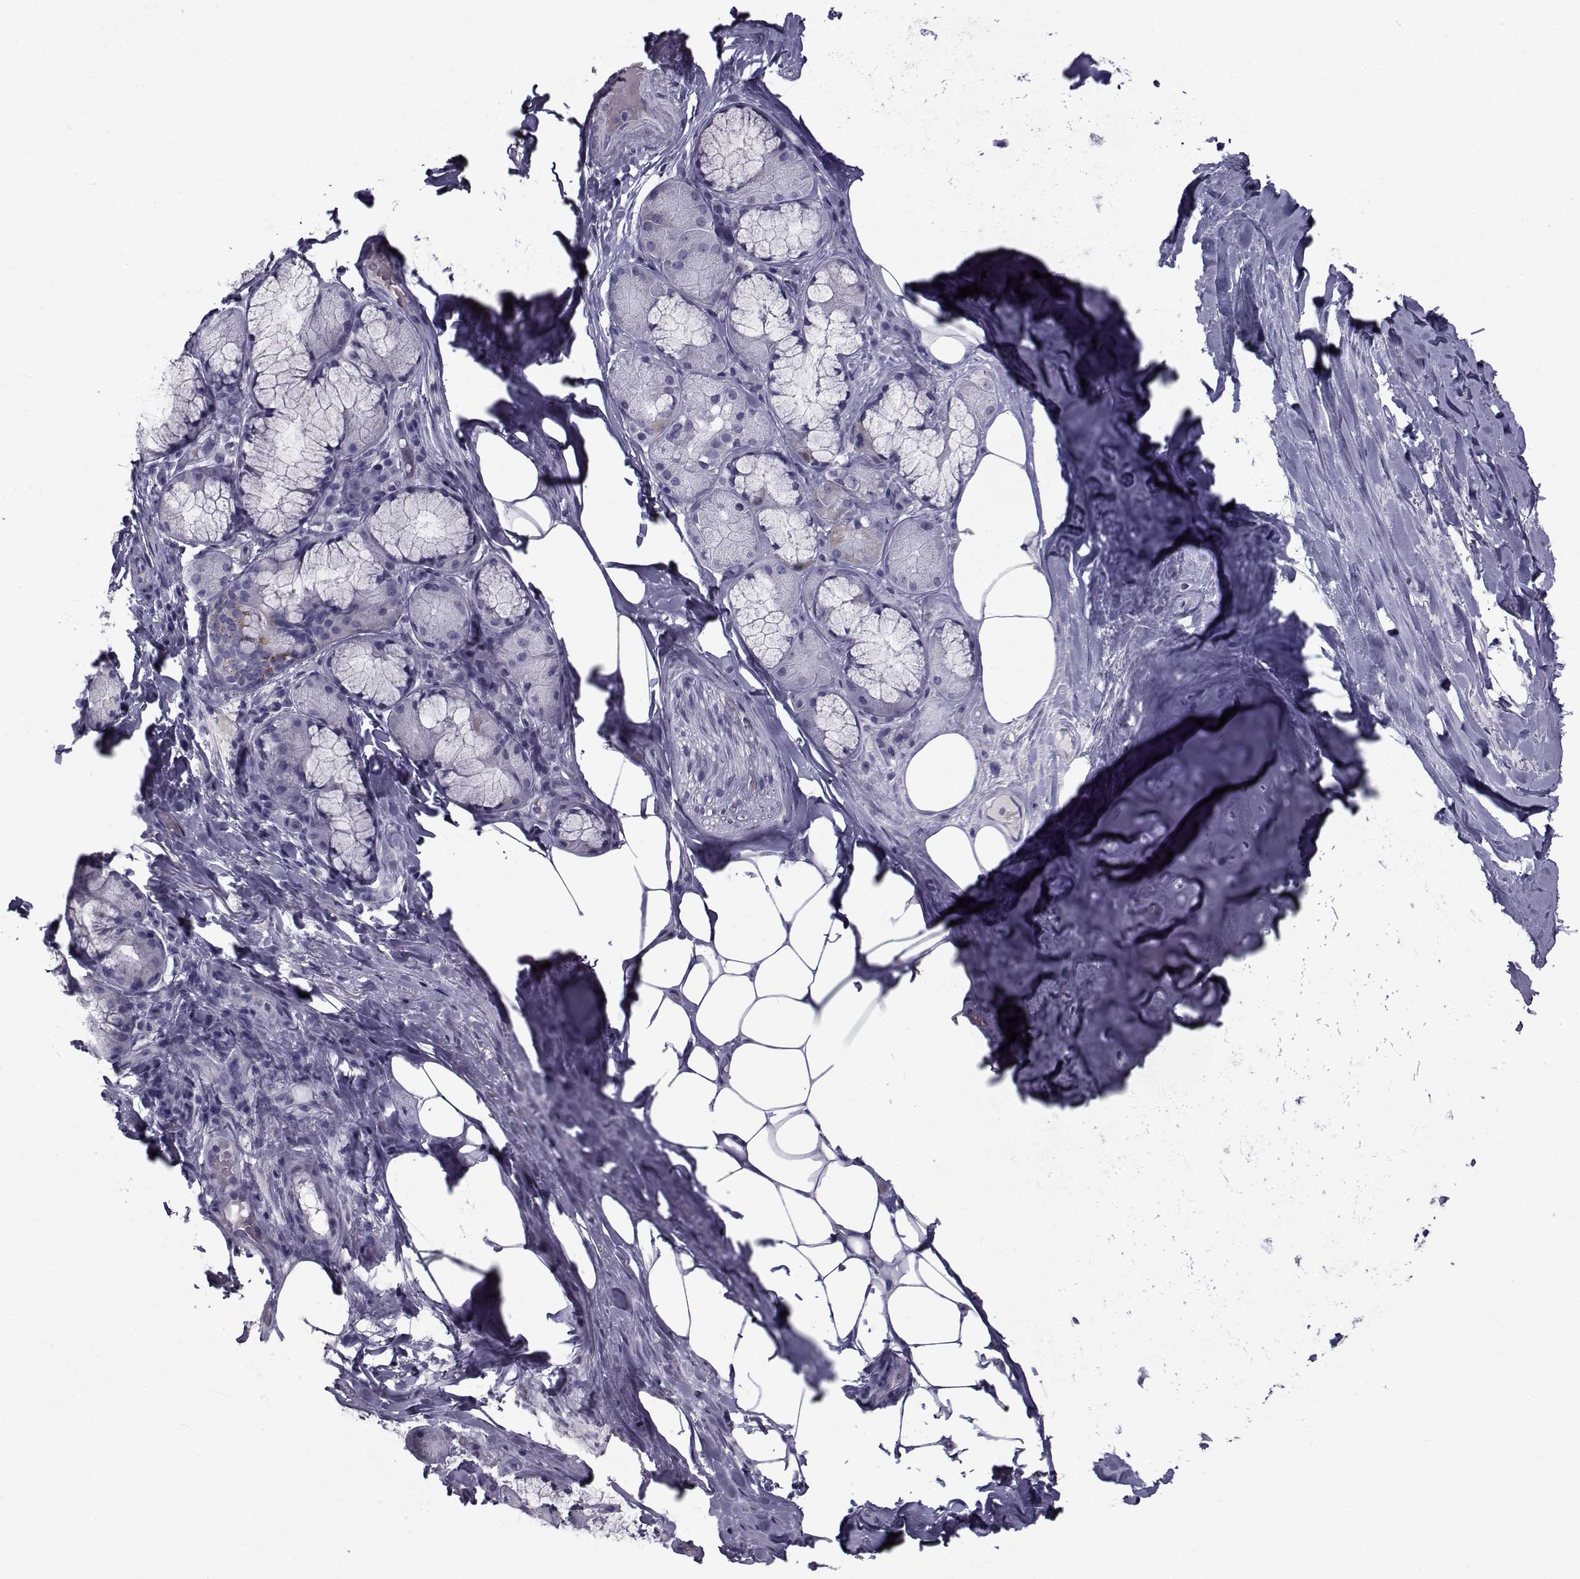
{"staining": {"intensity": "negative", "quantity": "none", "location": "none"}, "tissue": "adipose tissue", "cell_type": "Adipocytes", "image_type": "normal", "snomed": [{"axis": "morphology", "description": "Normal tissue, NOS"}, {"axis": "topography", "description": "Cartilage tissue"}, {"axis": "topography", "description": "Bronchus"}], "caption": "The histopathology image demonstrates no significant expression in adipocytes of adipose tissue.", "gene": "FDXR", "patient": {"sex": "male", "age": 64}}